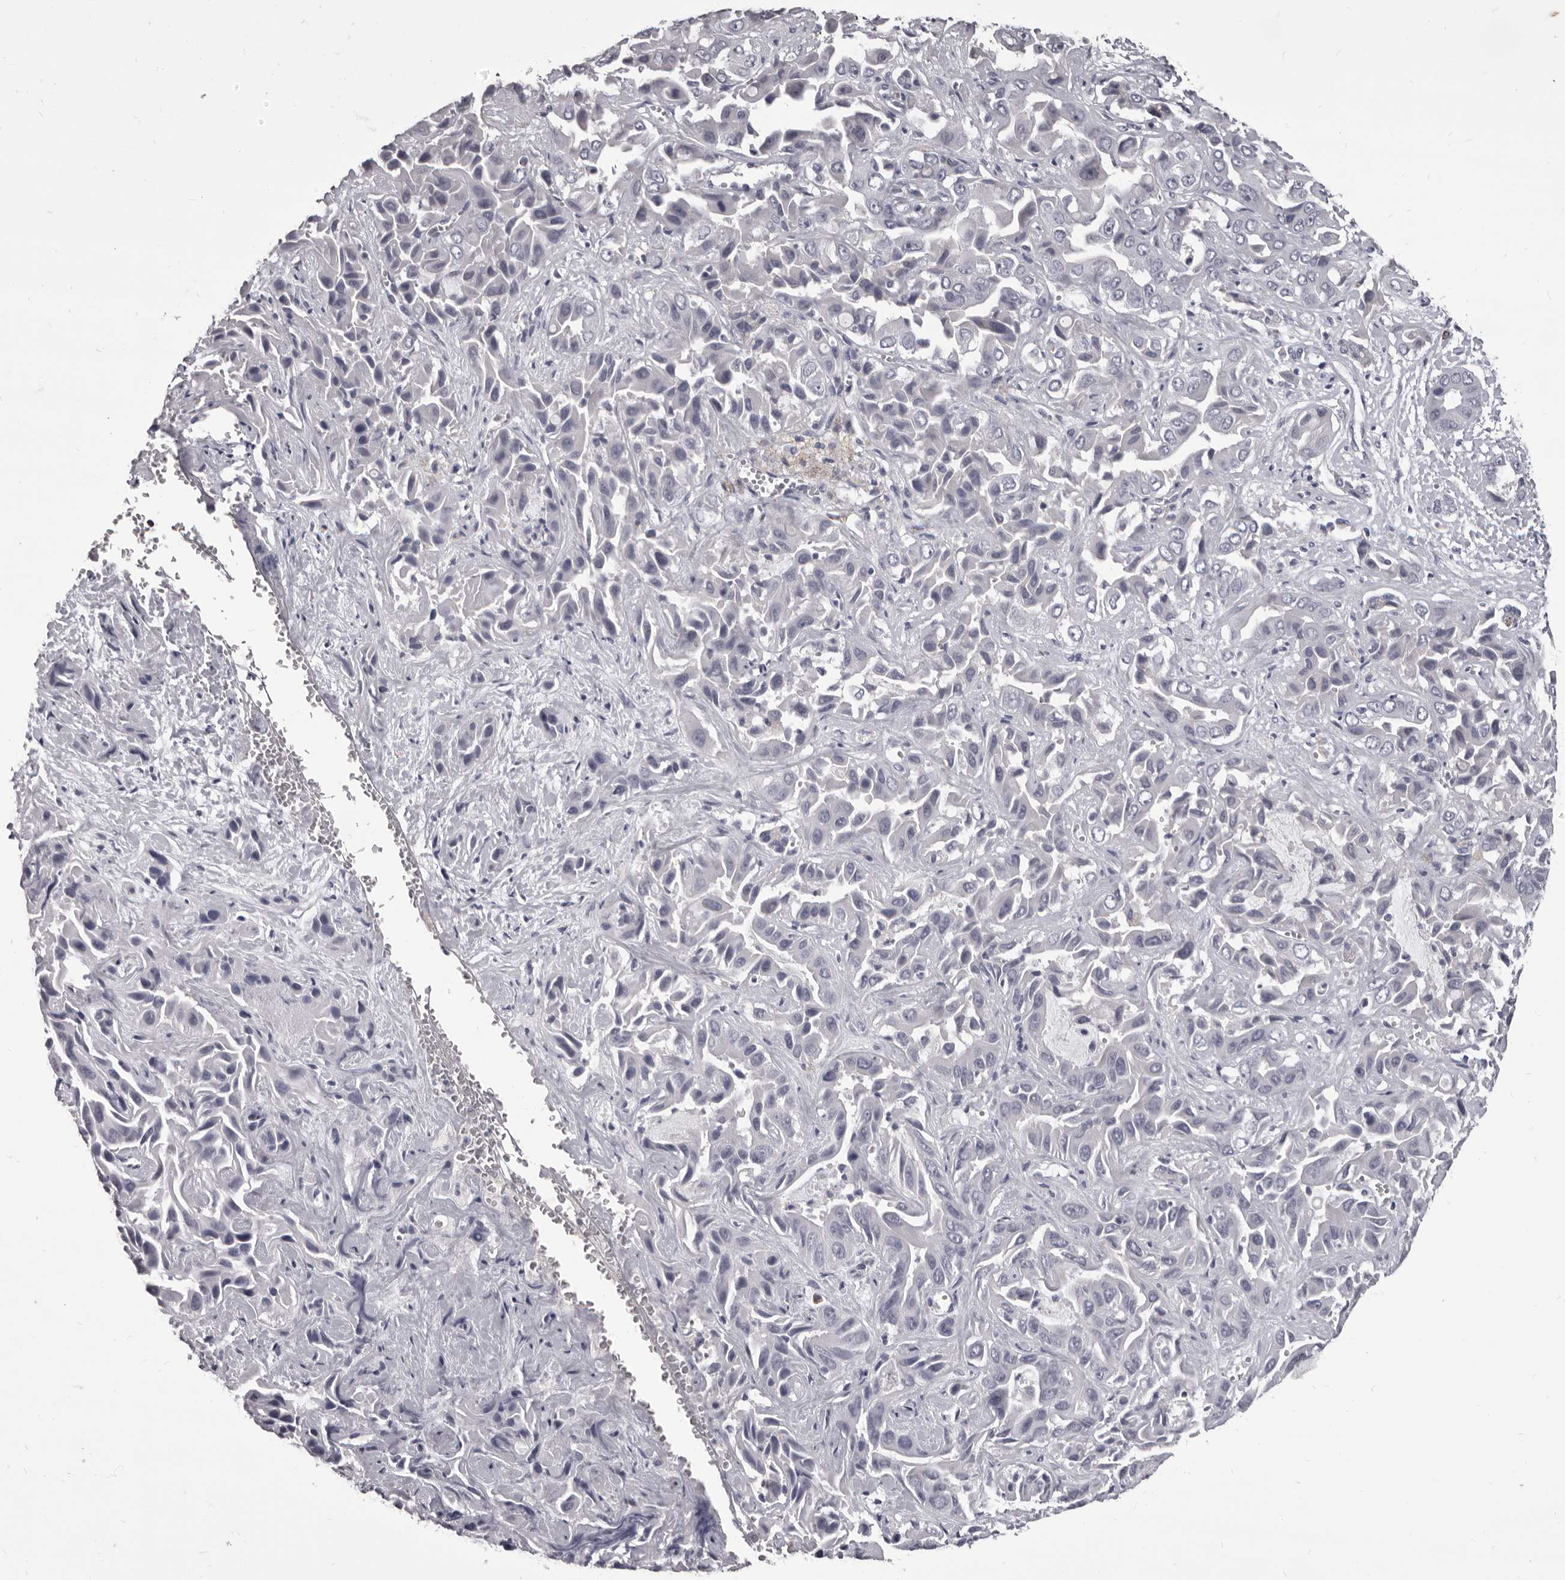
{"staining": {"intensity": "negative", "quantity": "none", "location": "none"}, "tissue": "liver cancer", "cell_type": "Tumor cells", "image_type": "cancer", "snomed": [{"axis": "morphology", "description": "Cholangiocarcinoma"}, {"axis": "topography", "description": "Liver"}], "caption": "Tumor cells are negative for brown protein staining in liver cancer.", "gene": "GZMH", "patient": {"sex": "female", "age": 52}}